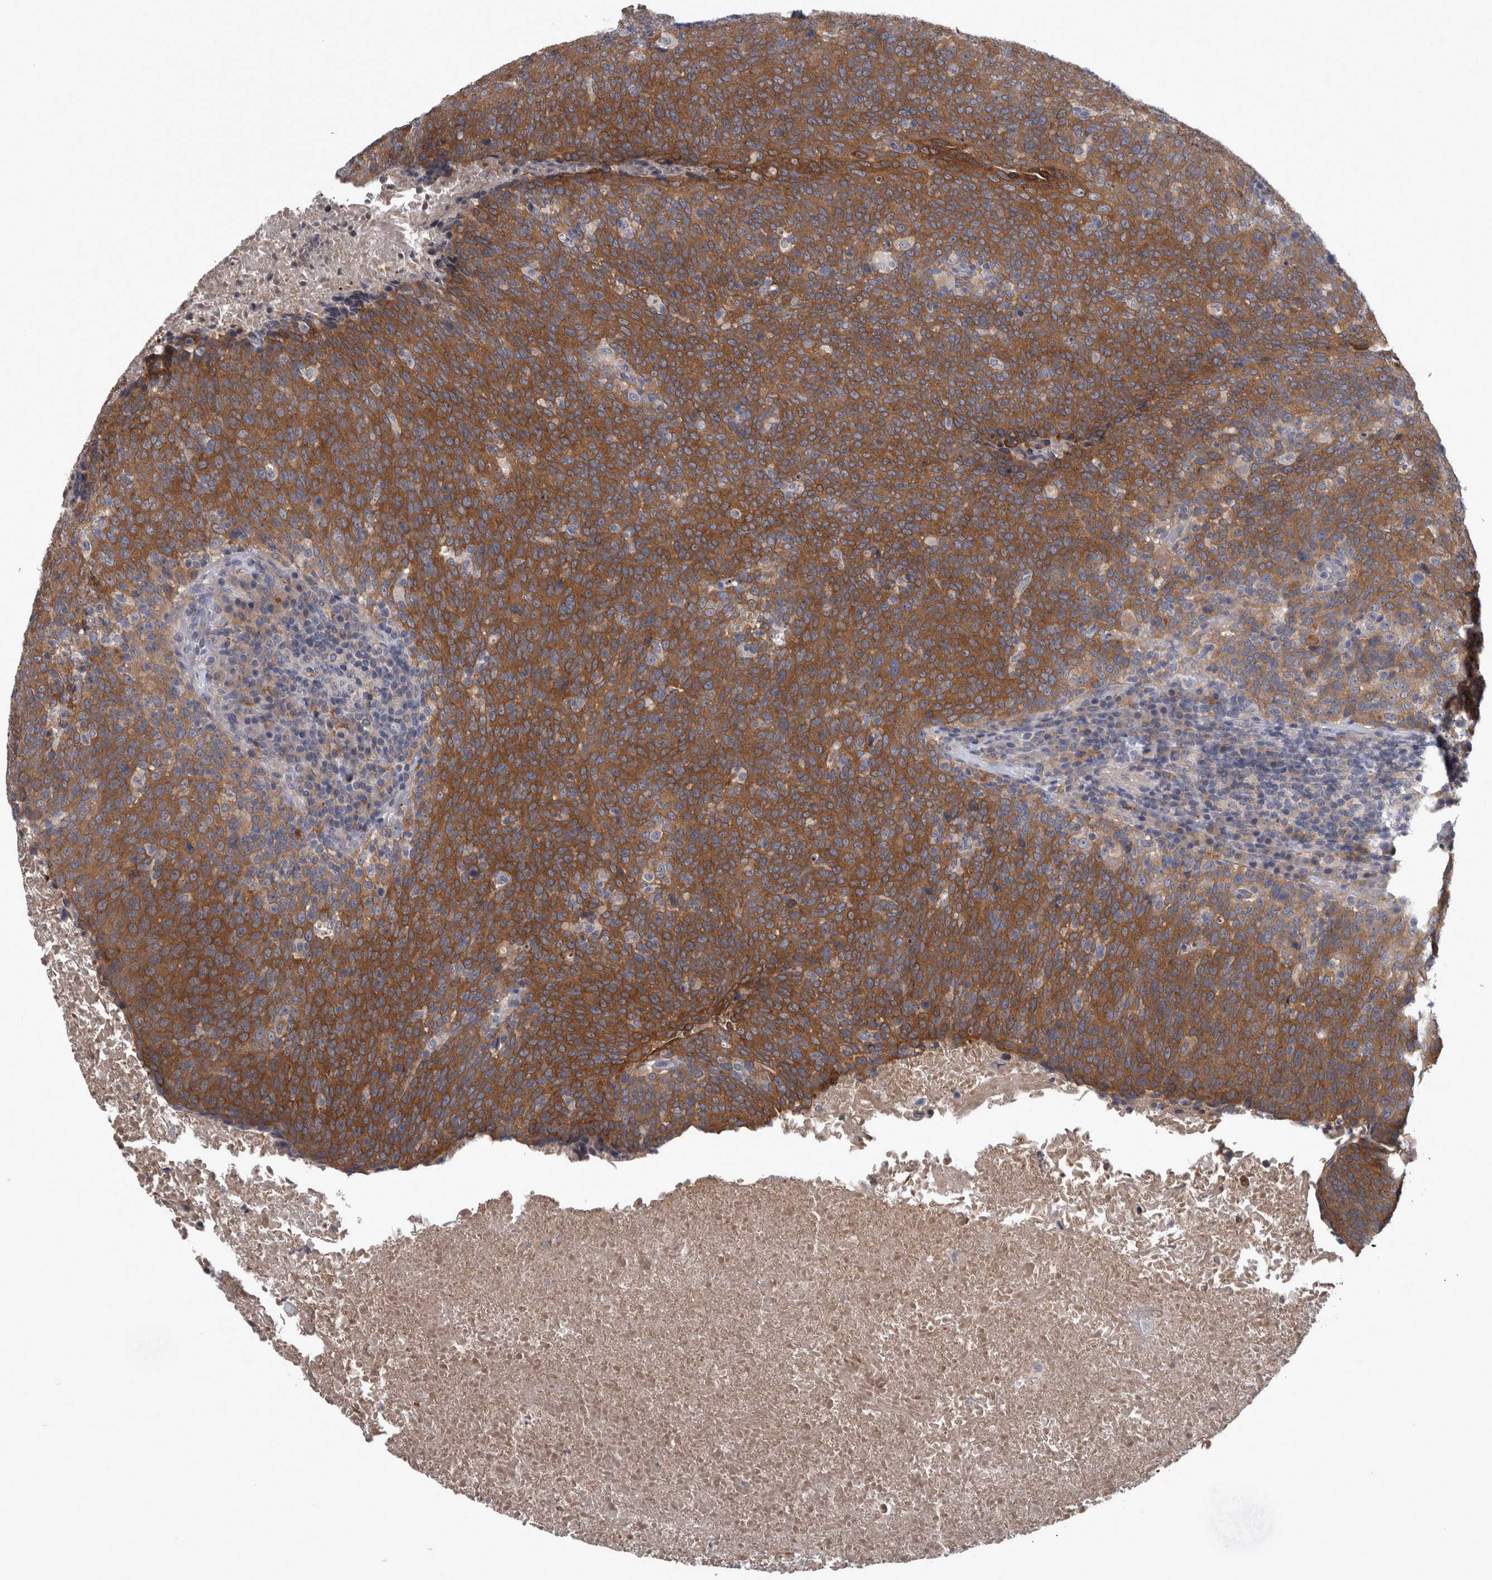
{"staining": {"intensity": "strong", "quantity": ">75%", "location": "cytoplasmic/membranous"}, "tissue": "head and neck cancer", "cell_type": "Tumor cells", "image_type": "cancer", "snomed": [{"axis": "morphology", "description": "Squamous cell carcinoma, NOS"}, {"axis": "morphology", "description": "Squamous cell carcinoma, metastatic, NOS"}, {"axis": "topography", "description": "Lymph node"}, {"axis": "topography", "description": "Head-Neck"}], "caption": "Tumor cells display strong cytoplasmic/membranous positivity in about >75% of cells in head and neck metastatic squamous cell carcinoma.", "gene": "PRKCI", "patient": {"sex": "male", "age": 62}}